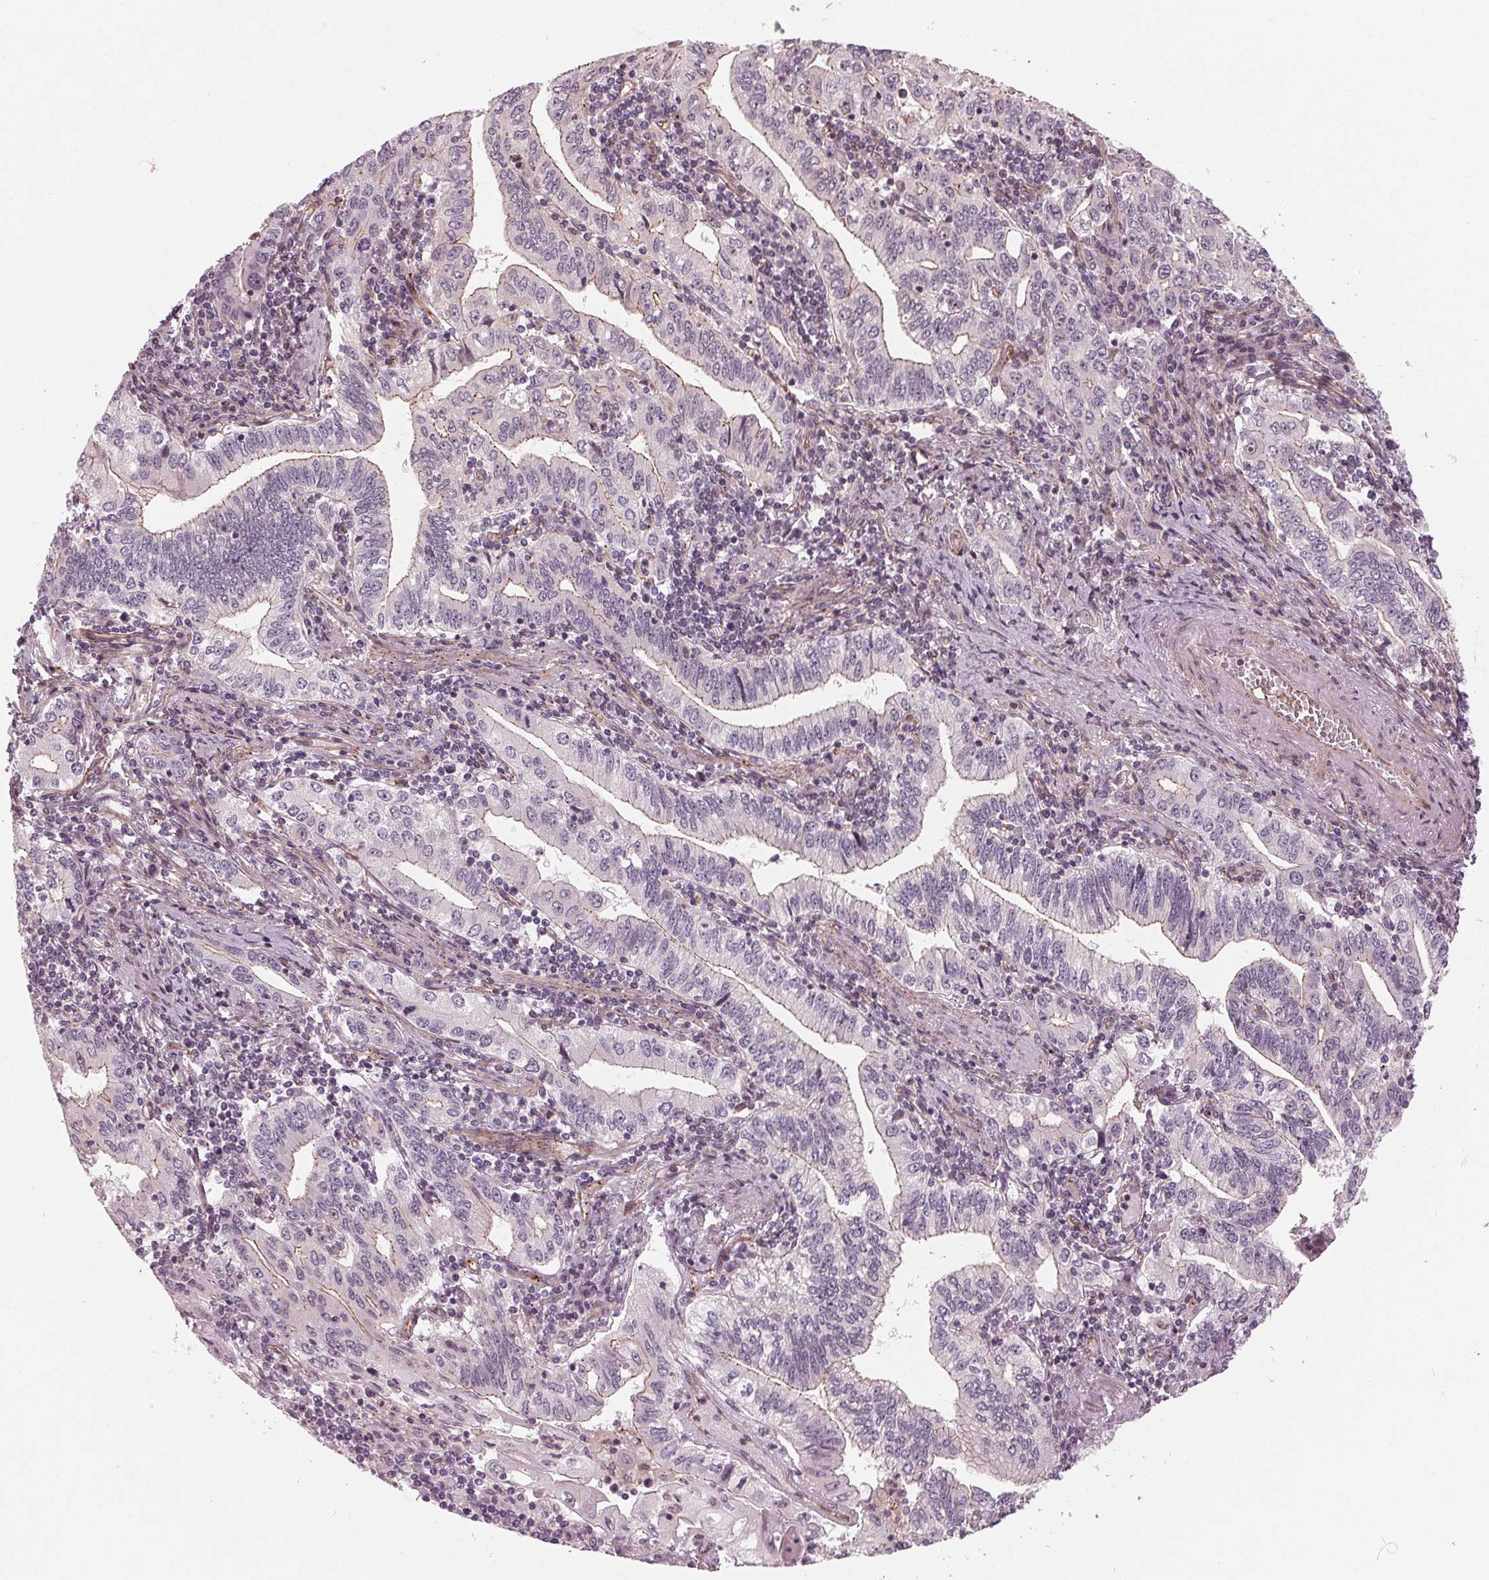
{"staining": {"intensity": "negative", "quantity": "none", "location": "none"}, "tissue": "stomach cancer", "cell_type": "Tumor cells", "image_type": "cancer", "snomed": [{"axis": "morphology", "description": "Adenocarcinoma, NOS"}, {"axis": "topography", "description": "Stomach, lower"}], "caption": "The histopathology image displays no significant staining in tumor cells of stomach cancer (adenocarcinoma).", "gene": "TXNIP", "patient": {"sex": "female", "age": 72}}